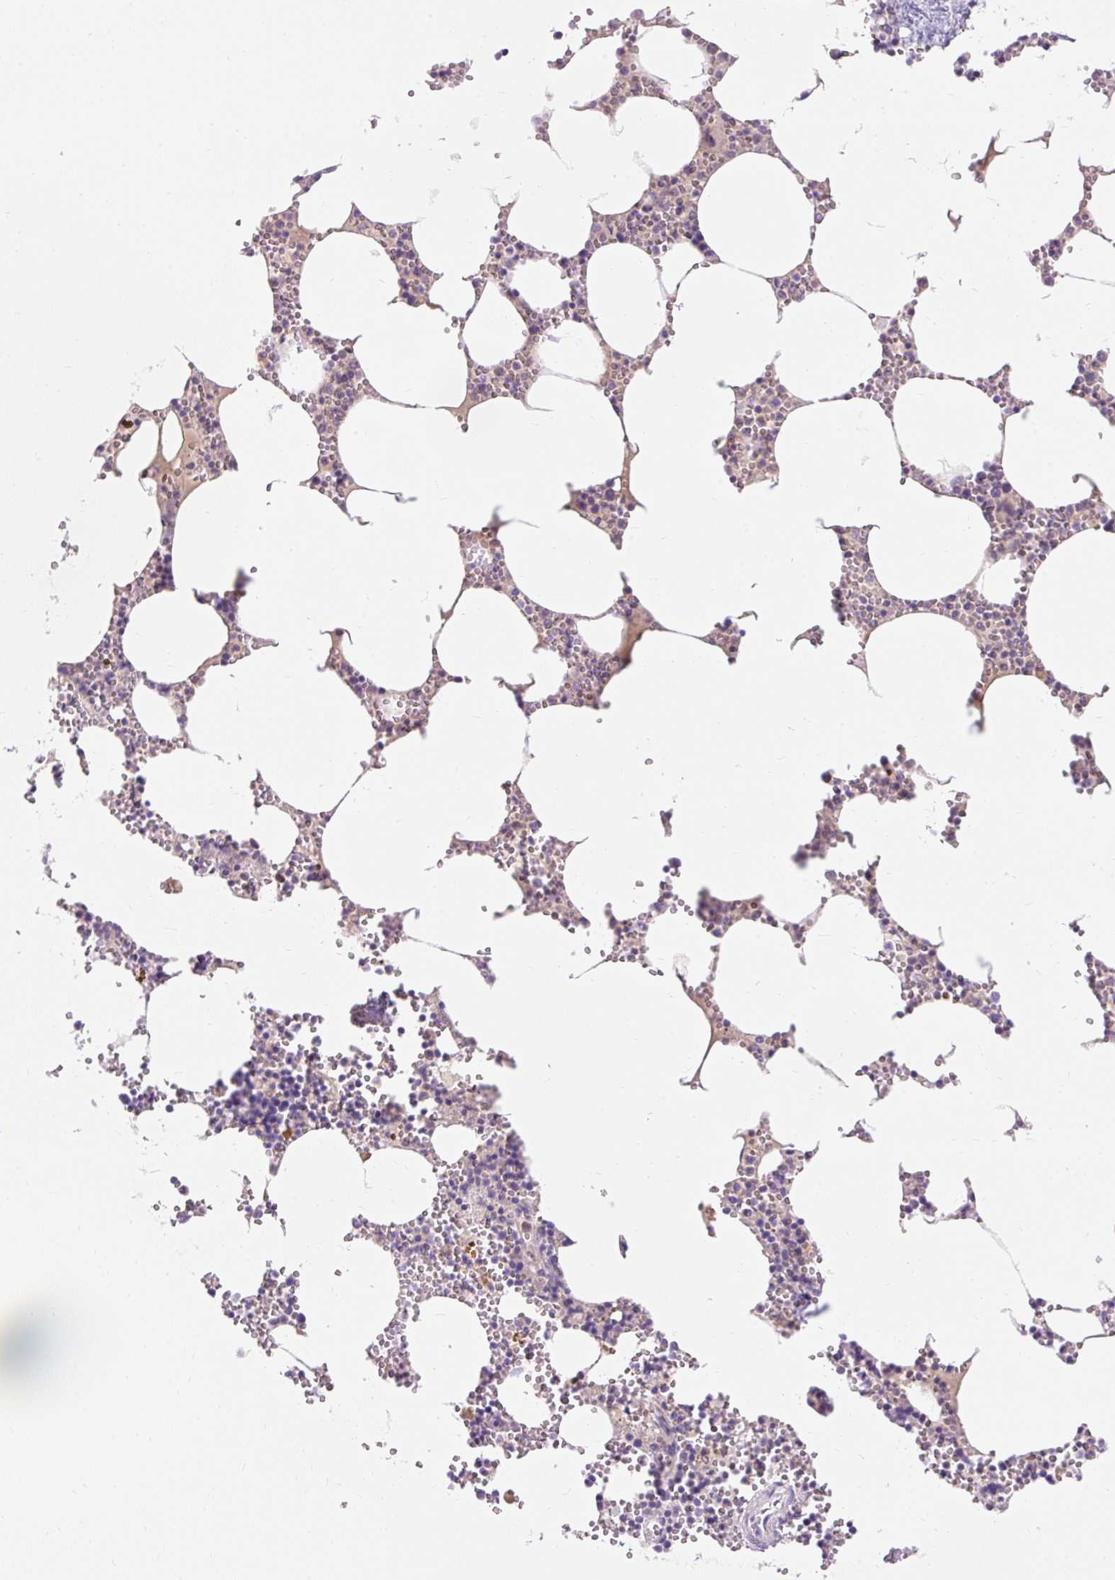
{"staining": {"intensity": "negative", "quantity": "none", "location": "none"}, "tissue": "bone marrow", "cell_type": "Hematopoietic cells", "image_type": "normal", "snomed": [{"axis": "morphology", "description": "Normal tissue, NOS"}, {"axis": "topography", "description": "Bone marrow"}], "caption": "Bone marrow stained for a protein using immunohistochemistry displays no staining hematopoietic cells.", "gene": "TMEM150C", "patient": {"sex": "male", "age": 54}}